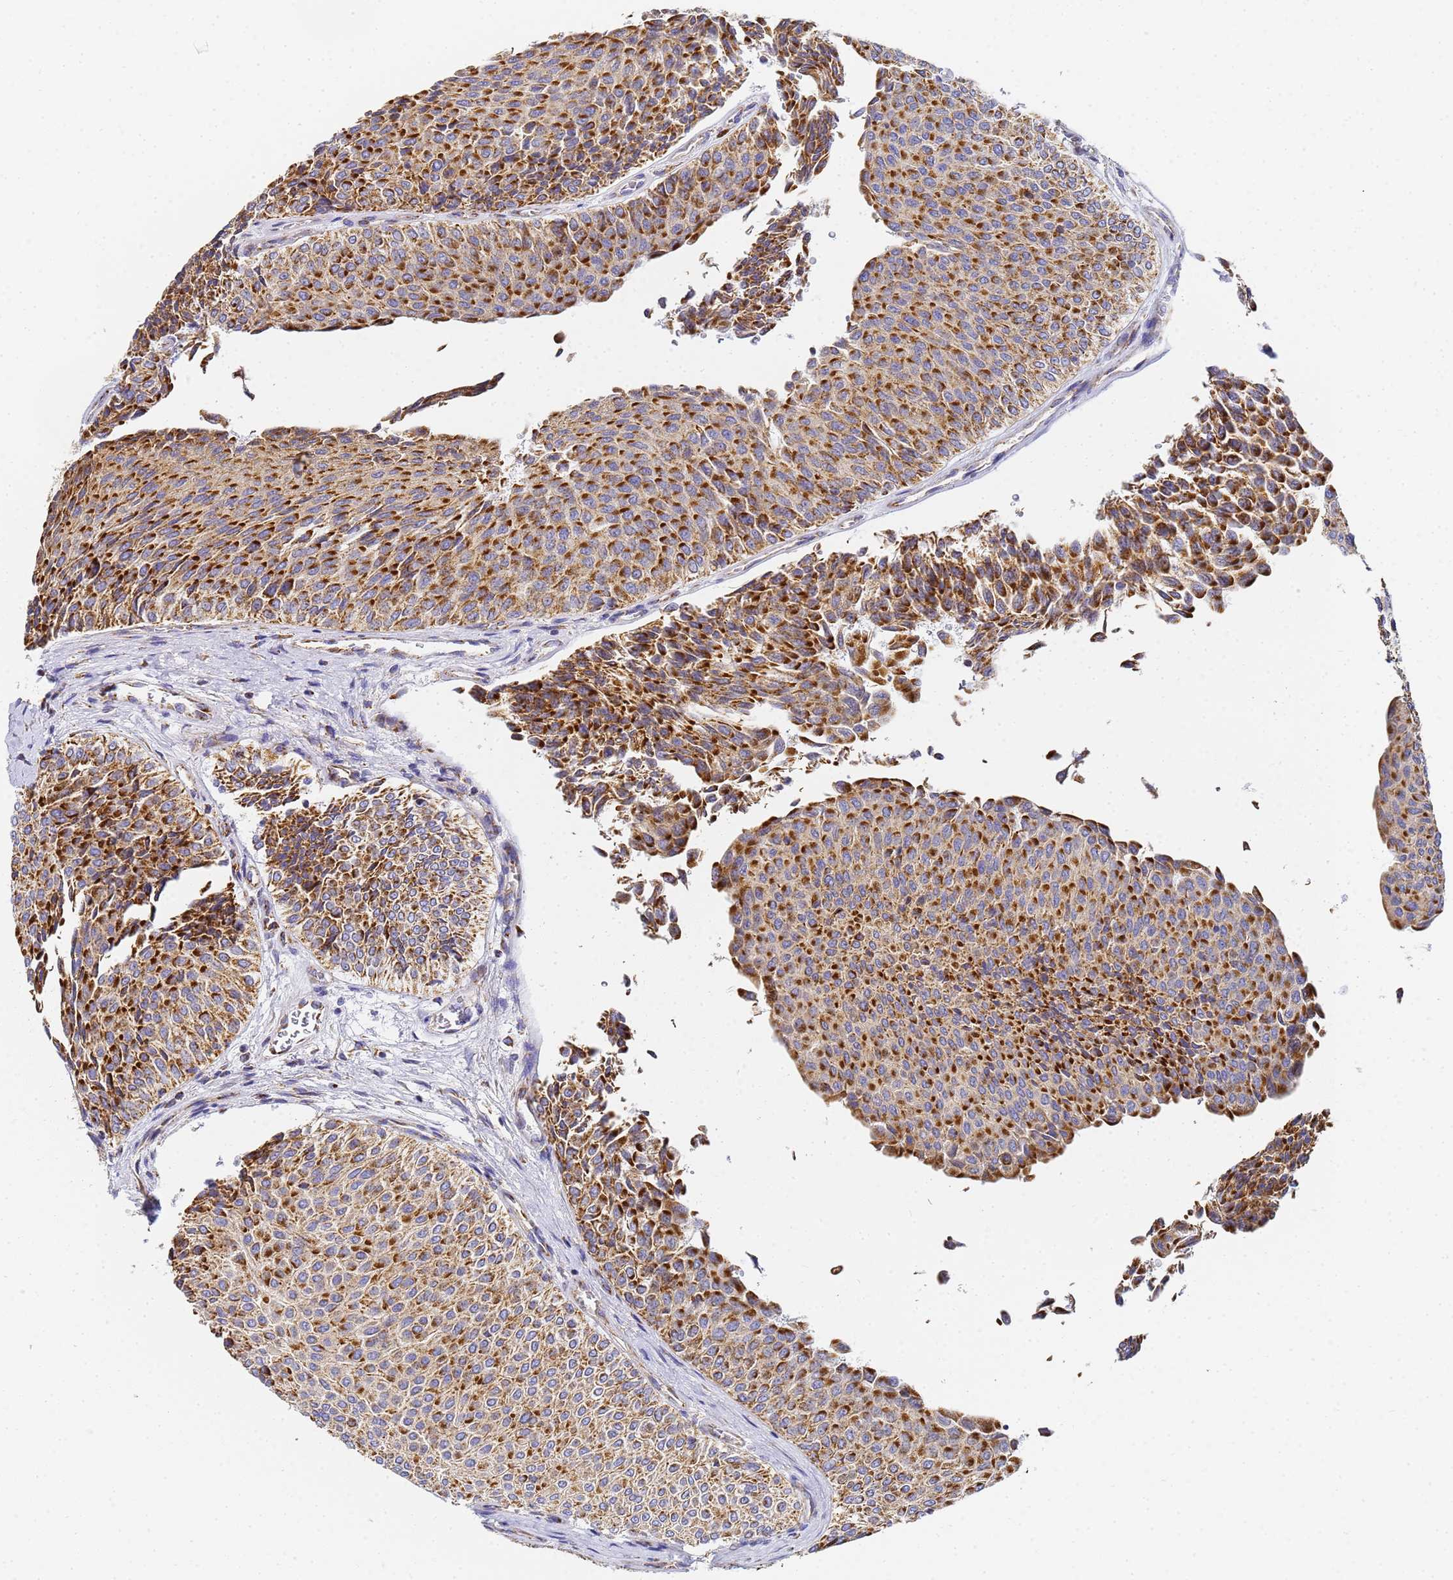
{"staining": {"intensity": "strong", "quantity": ">75%", "location": "cytoplasmic/membranous"}, "tissue": "urothelial cancer", "cell_type": "Tumor cells", "image_type": "cancer", "snomed": [{"axis": "morphology", "description": "Urothelial carcinoma, Low grade"}, {"axis": "topography", "description": "Urinary bladder"}], "caption": "A brown stain highlights strong cytoplasmic/membranous positivity of a protein in urothelial carcinoma (low-grade) tumor cells.", "gene": "CNIH4", "patient": {"sex": "male", "age": 78}}